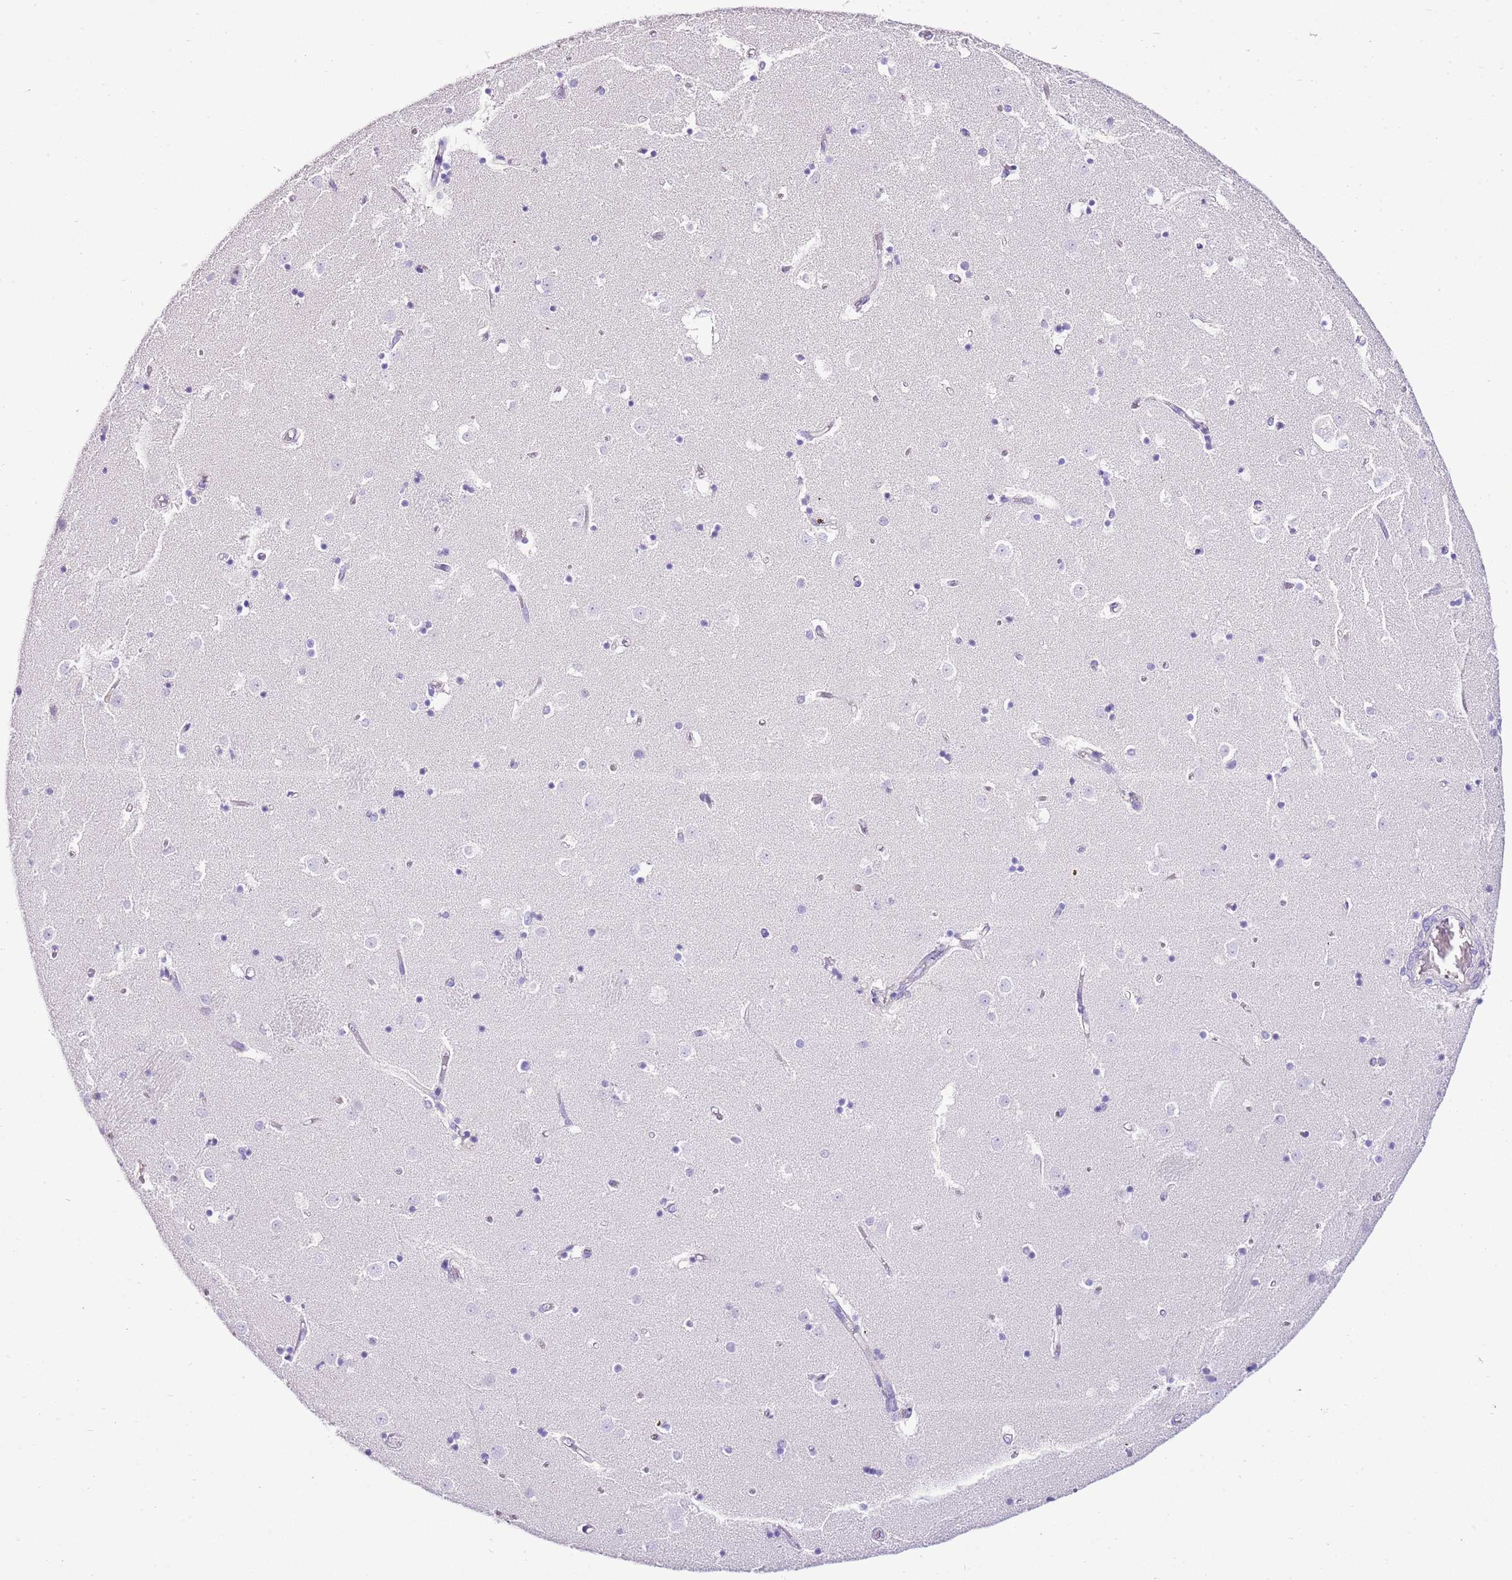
{"staining": {"intensity": "negative", "quantity": "none", "location": "none"}, "tissue": "caudate", "cell_type": "Glial cells", "image_type": "normal", "snomed": [{"axis": "morphology", "description": "Normal tissue, NOS"}, {"axis": "topography", "description": "Lateral ventricle wall"}], "caption": "This image is of normal caudate stained with immunohistochemistry (IHC) to label a protein in brown with the nuclei are counter-stained blue. There is no positivity in glial cells.", "gene": "BHLHA15", "patient": {"sex": "female", "age": 52}}